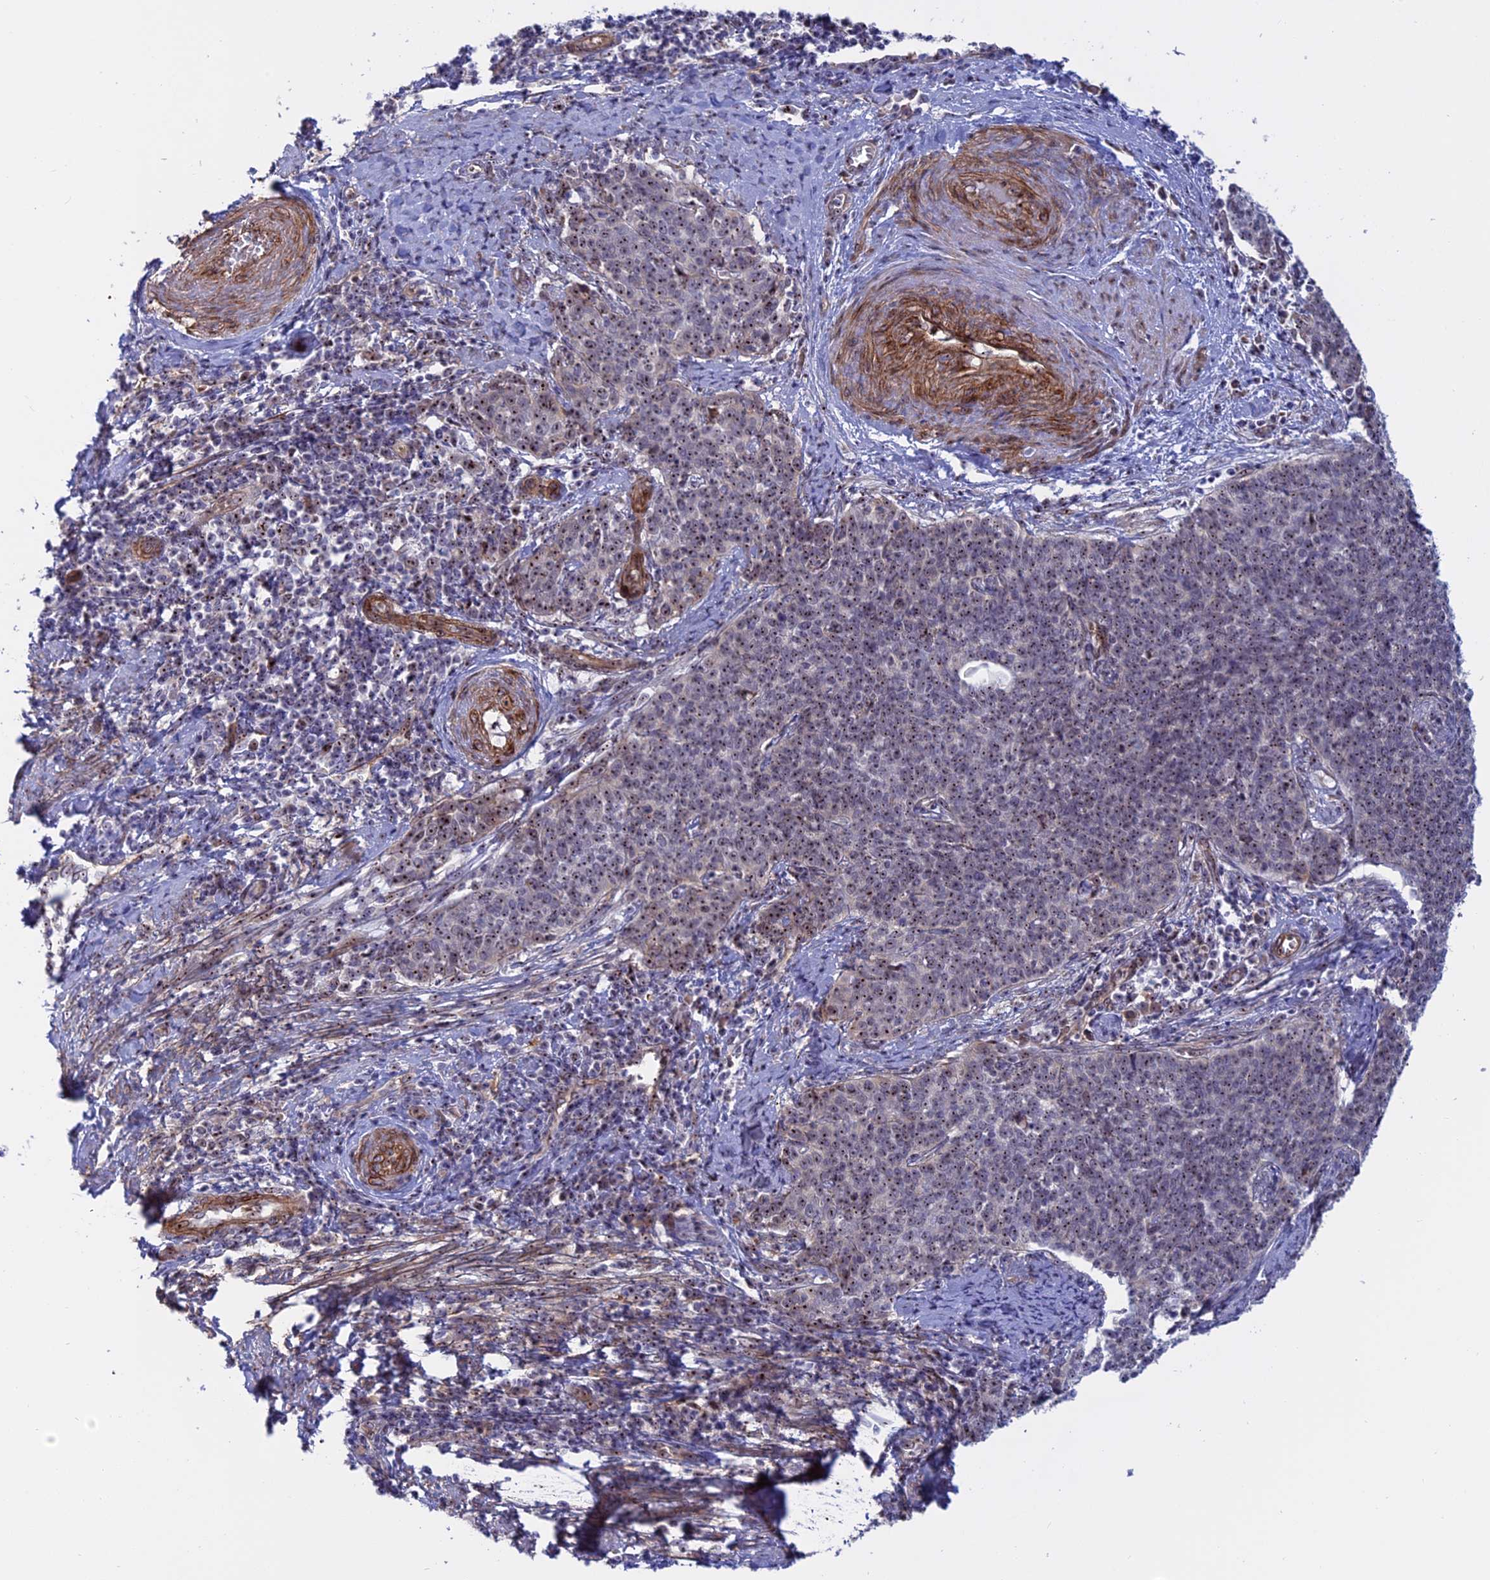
{"staining": {"intensity": "moderate", "quantity": ">75%", "location": "nuclear"}, "tissue": "cervical cancer", "cell_type": "Tumor cells", "image_type": "cancer", "snomed": [{"axis": "morphology", "description": "Squamous cell carcinoma, NOS"}, {"axis": "topography", "description": "Cervix"}], "caption": "Immunohistochemical staining of cervical cancer shows medium levels of moderate nuclear expression in approximately >75% of tumor cells. (brown staining indicates protein expression, while blue staining denotes nuclei).", "gene": "DBNDD1", "patient": {"sex": "female", "age": 39}}